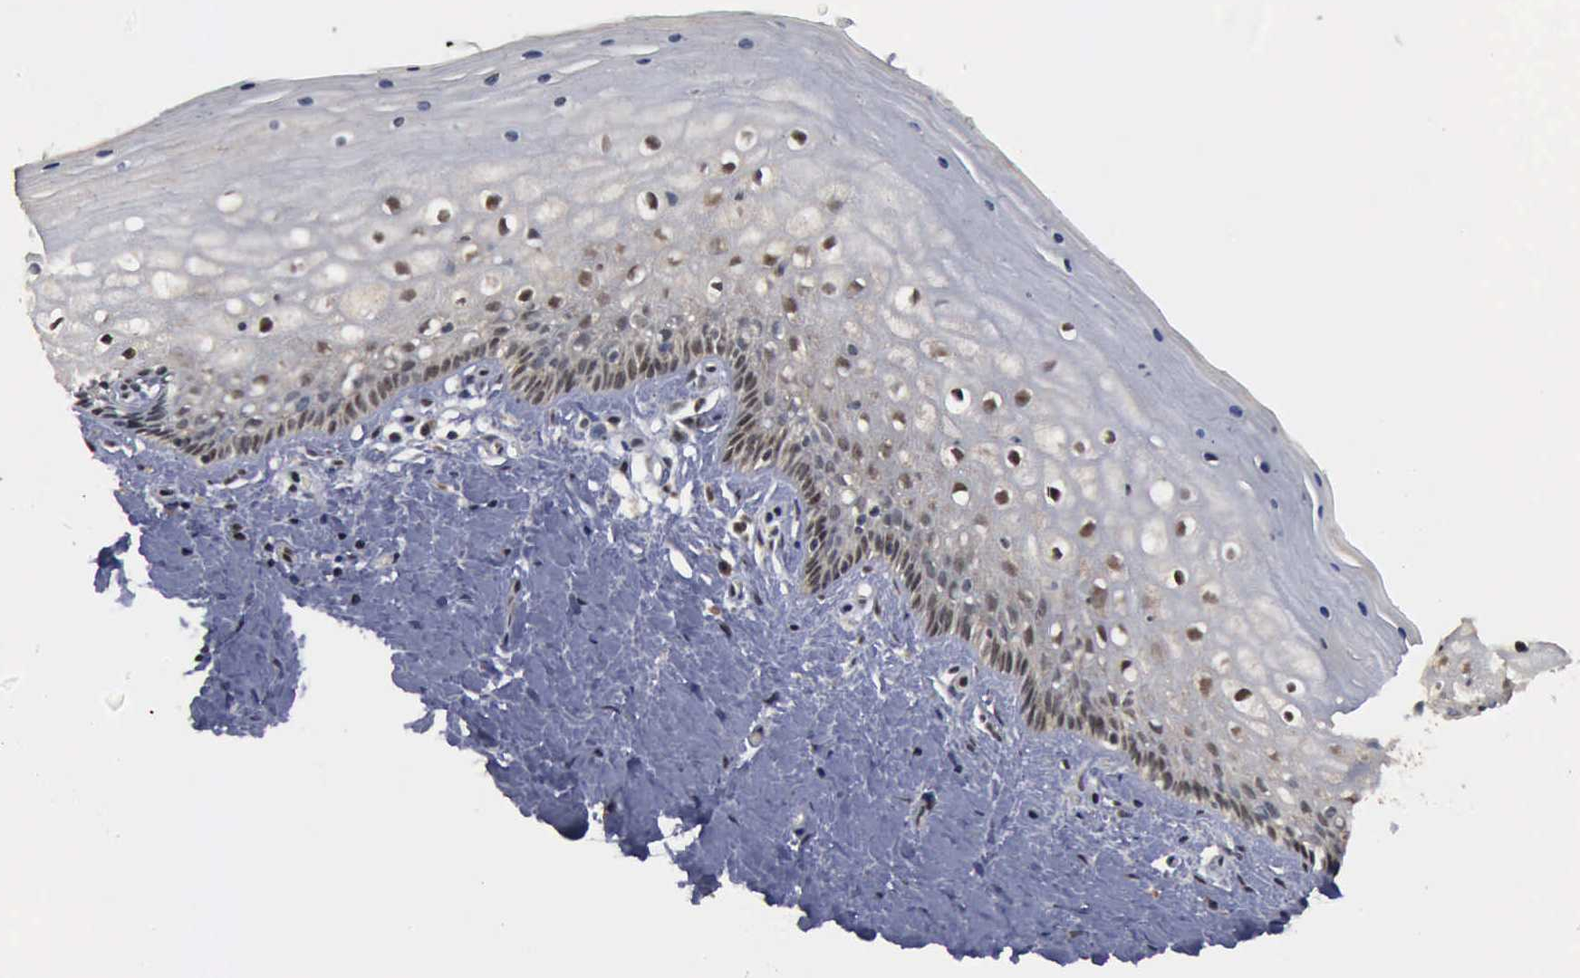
{"staining": {"intensity": "weak", "quantity": "25%-75%", "location": "cytoplasmic/membranous,nuclear"}, "tissue": "vagina", "cell_type": "Squamous epithelial cells", "image_type": "normal", "snomed": [{"axis": "morphology", "description": "Normal tissue, NOS"}, {"axis": "topography", "description": "Vagina"}], "caption": "Human vagina stained with a brown dye reveals weak cytoplasmic/membranous,nuclear positive expression in approximately 25%-75% of squamous epithelial cells.", "gene": "RTCB", "patient": {"sex": "female", "age": 46}}